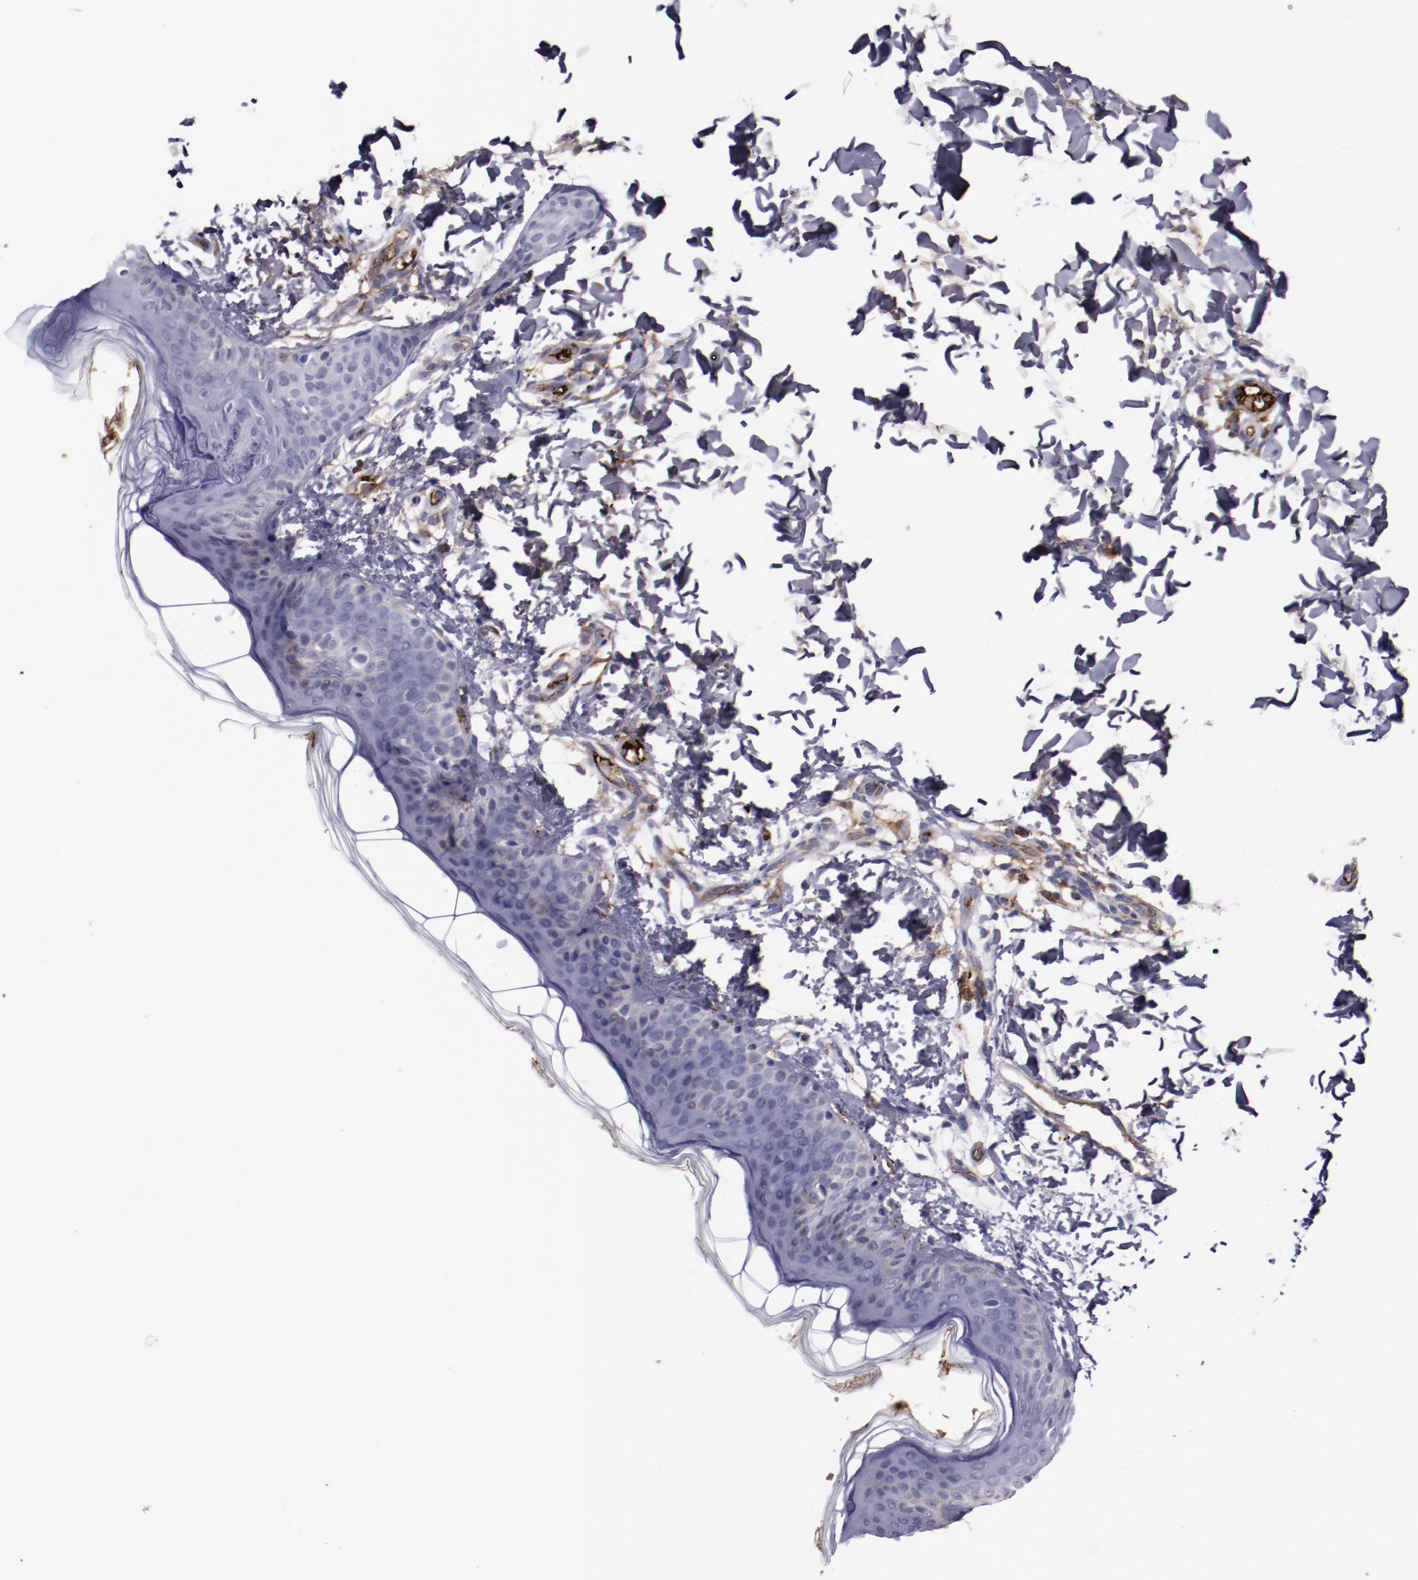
{"staining": {"intensity": "negative", "quantity": "none", "location": "none"}, "tissue": "skin", "cell_type": "Fibroblasts", "image_type": "normal", "snomed": [{"axis": "morphology", "description": "Normal tissue, NOS"}, {"axis": "topography", "description": "Skin"}], "caption": "High power microscopy image of an immunohistochemistry photomicrograph of benign skin, revealing no significant staining in fibroblasts.", "gene": "A2M", "patient": {"sex": "female", "age": 4}}